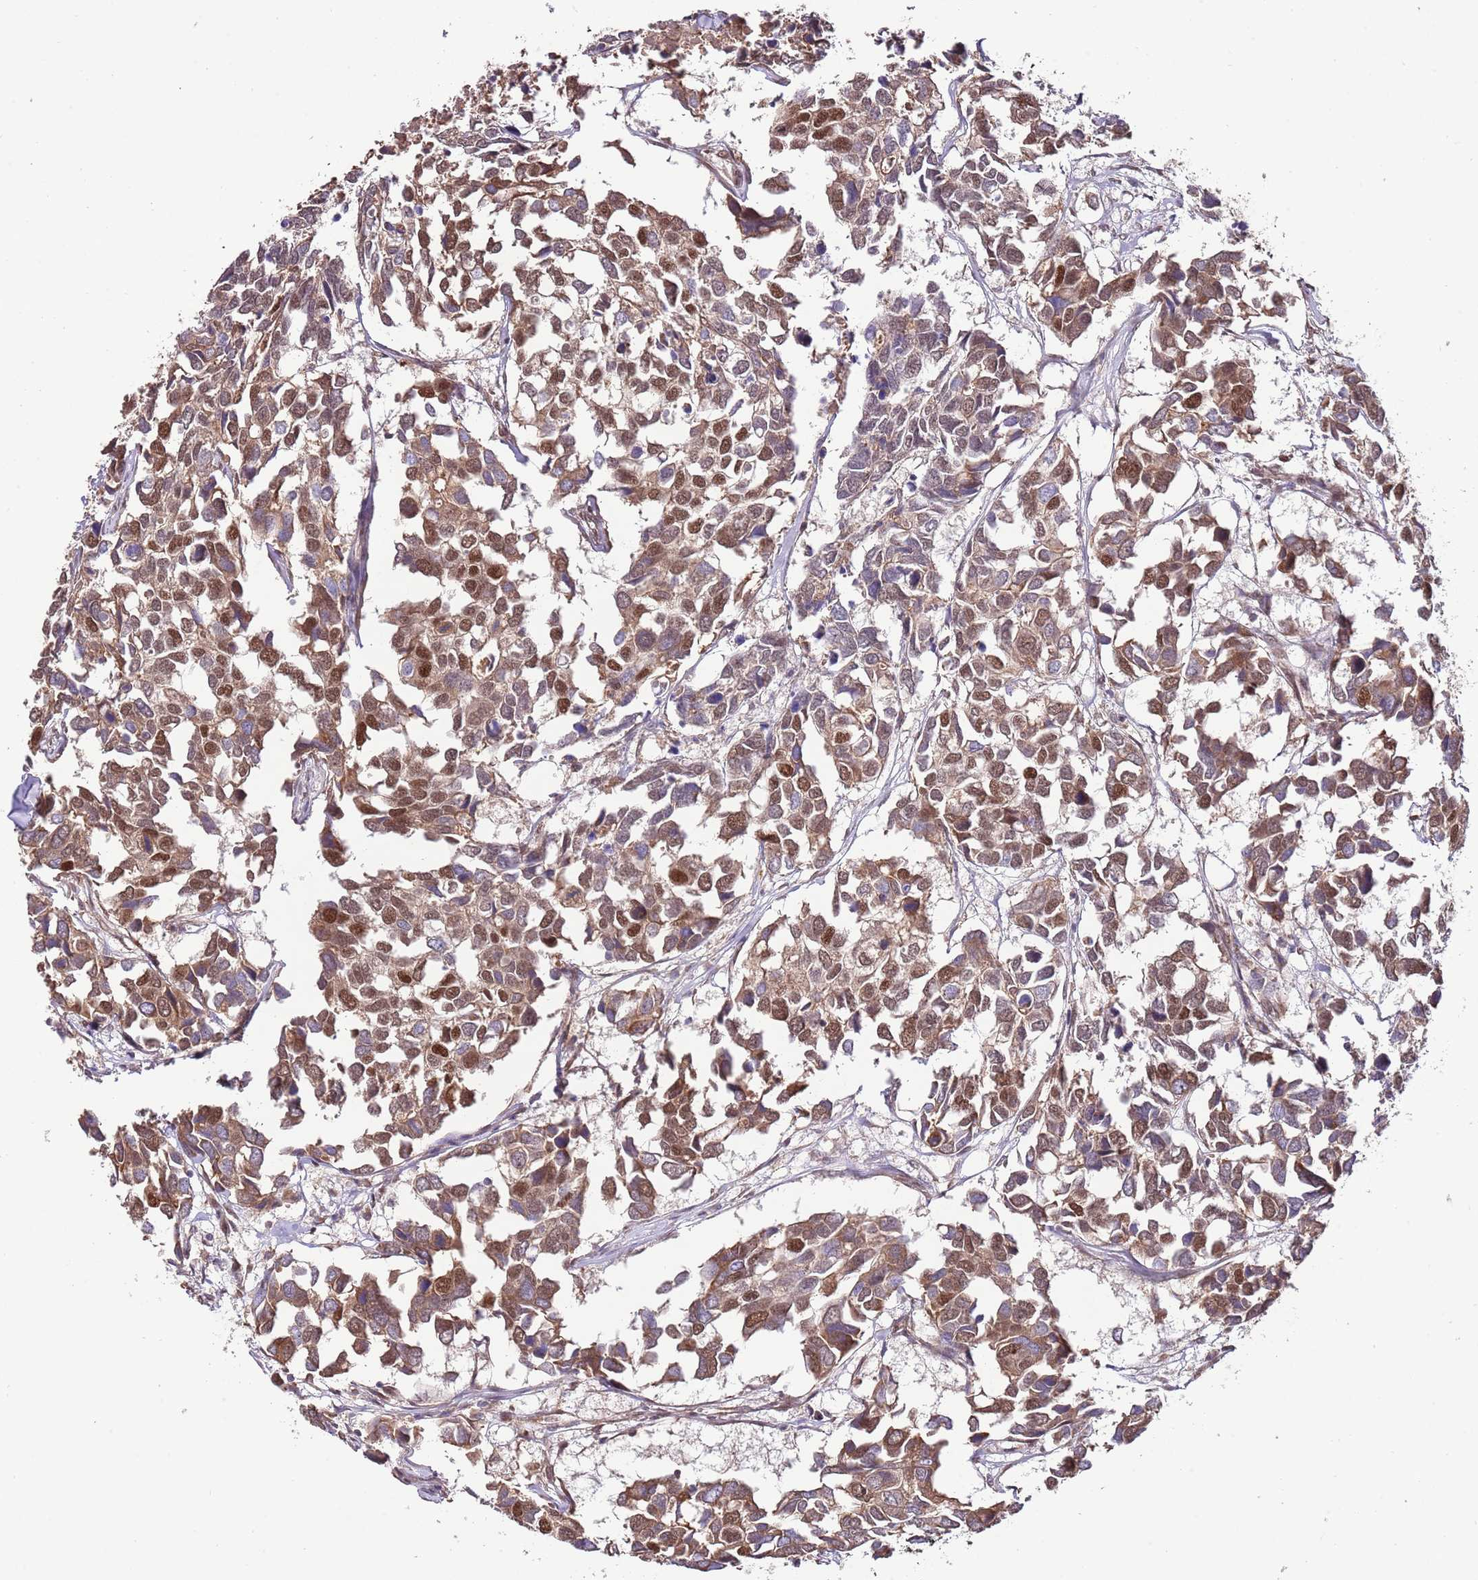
{"staining": {"intensity": "strong", "quantity": ">75%", "location": "cytoplasmic/membranous,nuclear"}, "tissue": "breast cancer", "cell_type": "Tumor cells", "image_type": "cancer", "snomed": [{"axis": "morphology", "description": "Duct carcinoma"}, {"axis": "topography", "description": "Breast"}], "caption": "Infiltrating ductal carcinoma (breast) stained with IHC reveals strong cytoplasmic/membranous and nuclear positivity in approximately >75% of tumor cells.", "gene": "RIF1", "patient": {"sex": "female", "age": 83}}